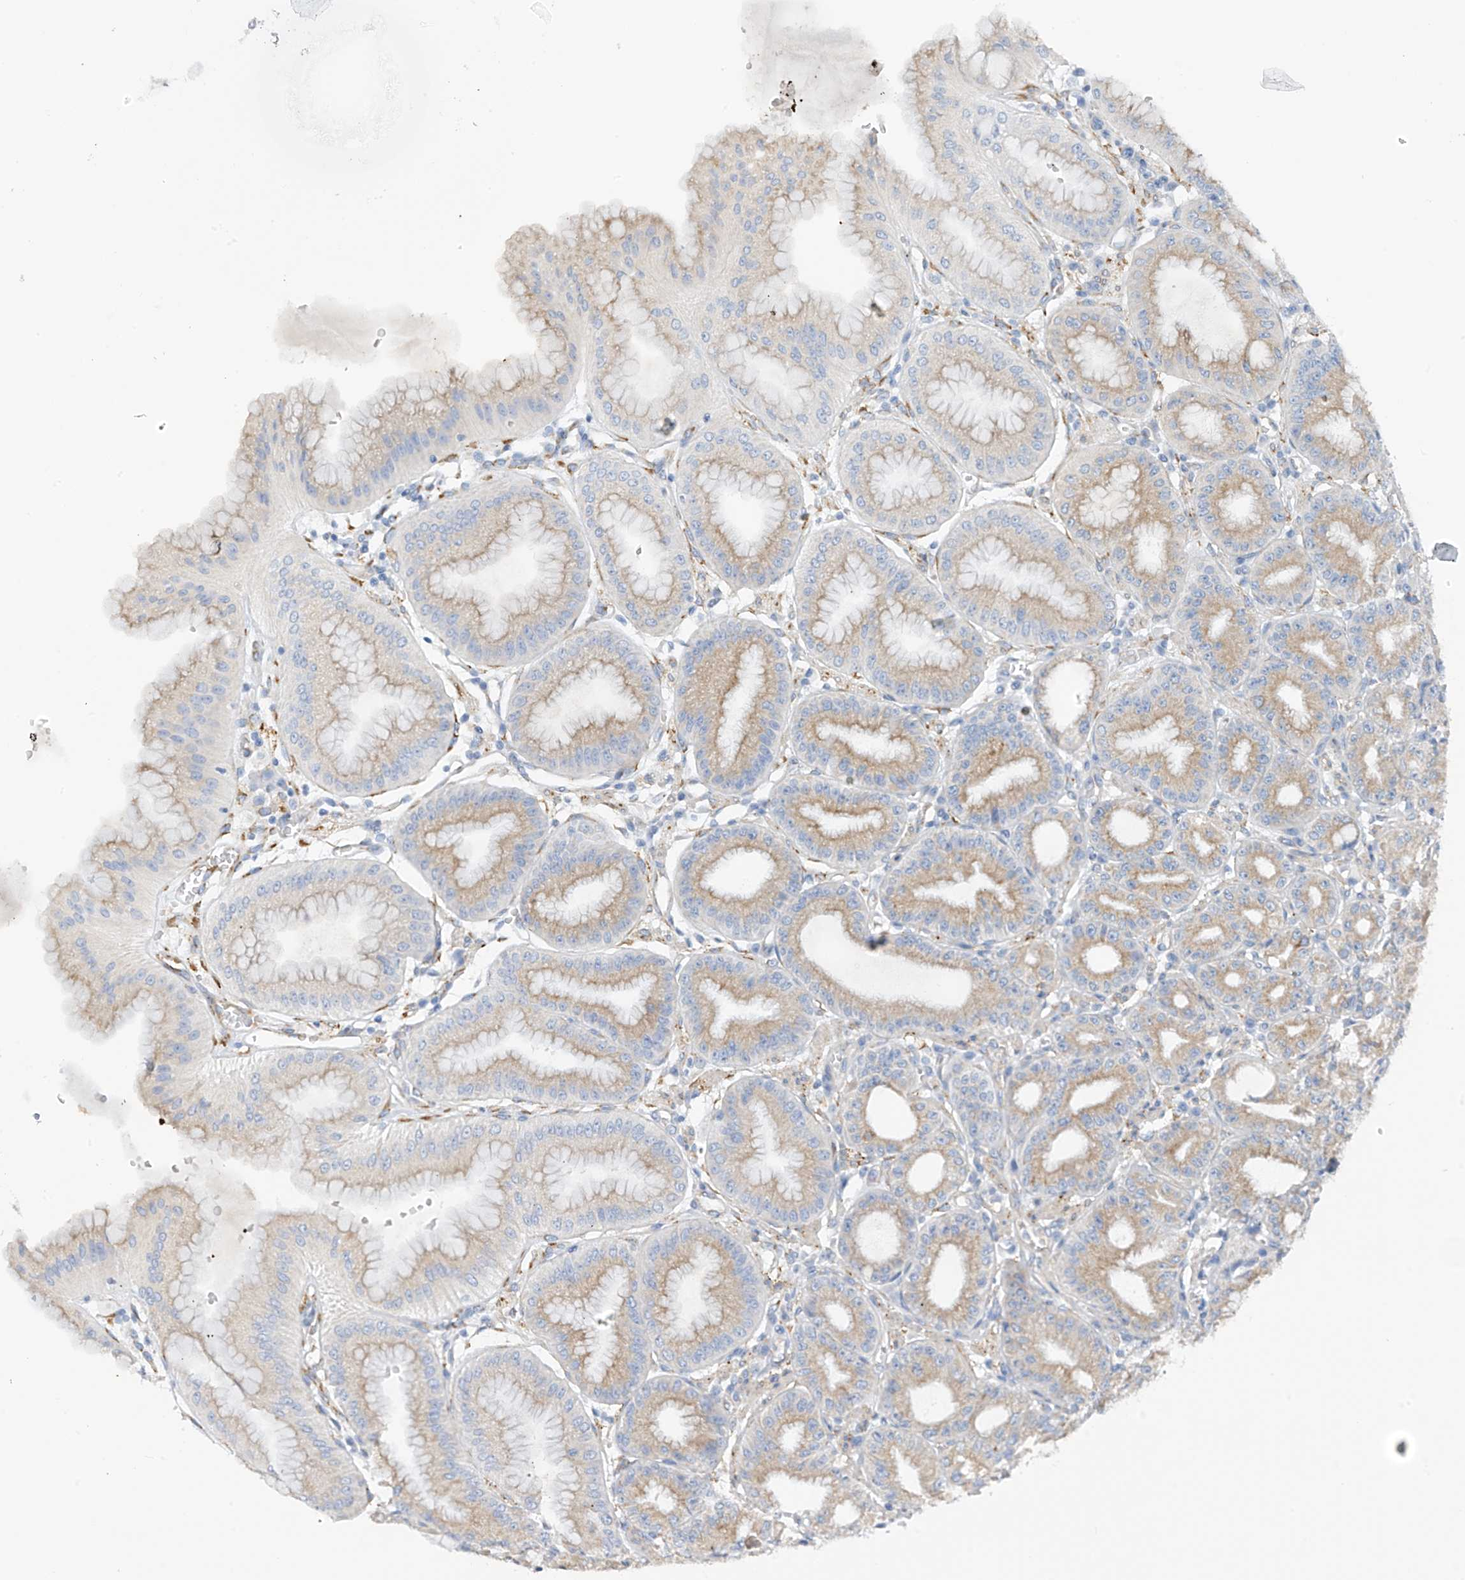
{"staining": {"intensity": "weak", "quantity": ">75%", "location": "cytoplasmic/membranous"}, "tissue": "stomach", "cell_type": "Glandular cells", "image_type": "normal", "snomed": [{"axis": "morphology", "description": "Normal tissue, NOS"}, {"axis": "topography", "description": "Stomach, lower"}], "caption": "Immunohistochemical staining of benign human stomach shows low levels of weak cytoplasmic/membranous positivity in about >75% of glandular cells. (brown staining indicates protein expression, while blue staining denotes nuclei).", "gene": "RCN2", "patient": {"sex": "male", "age": 71}}